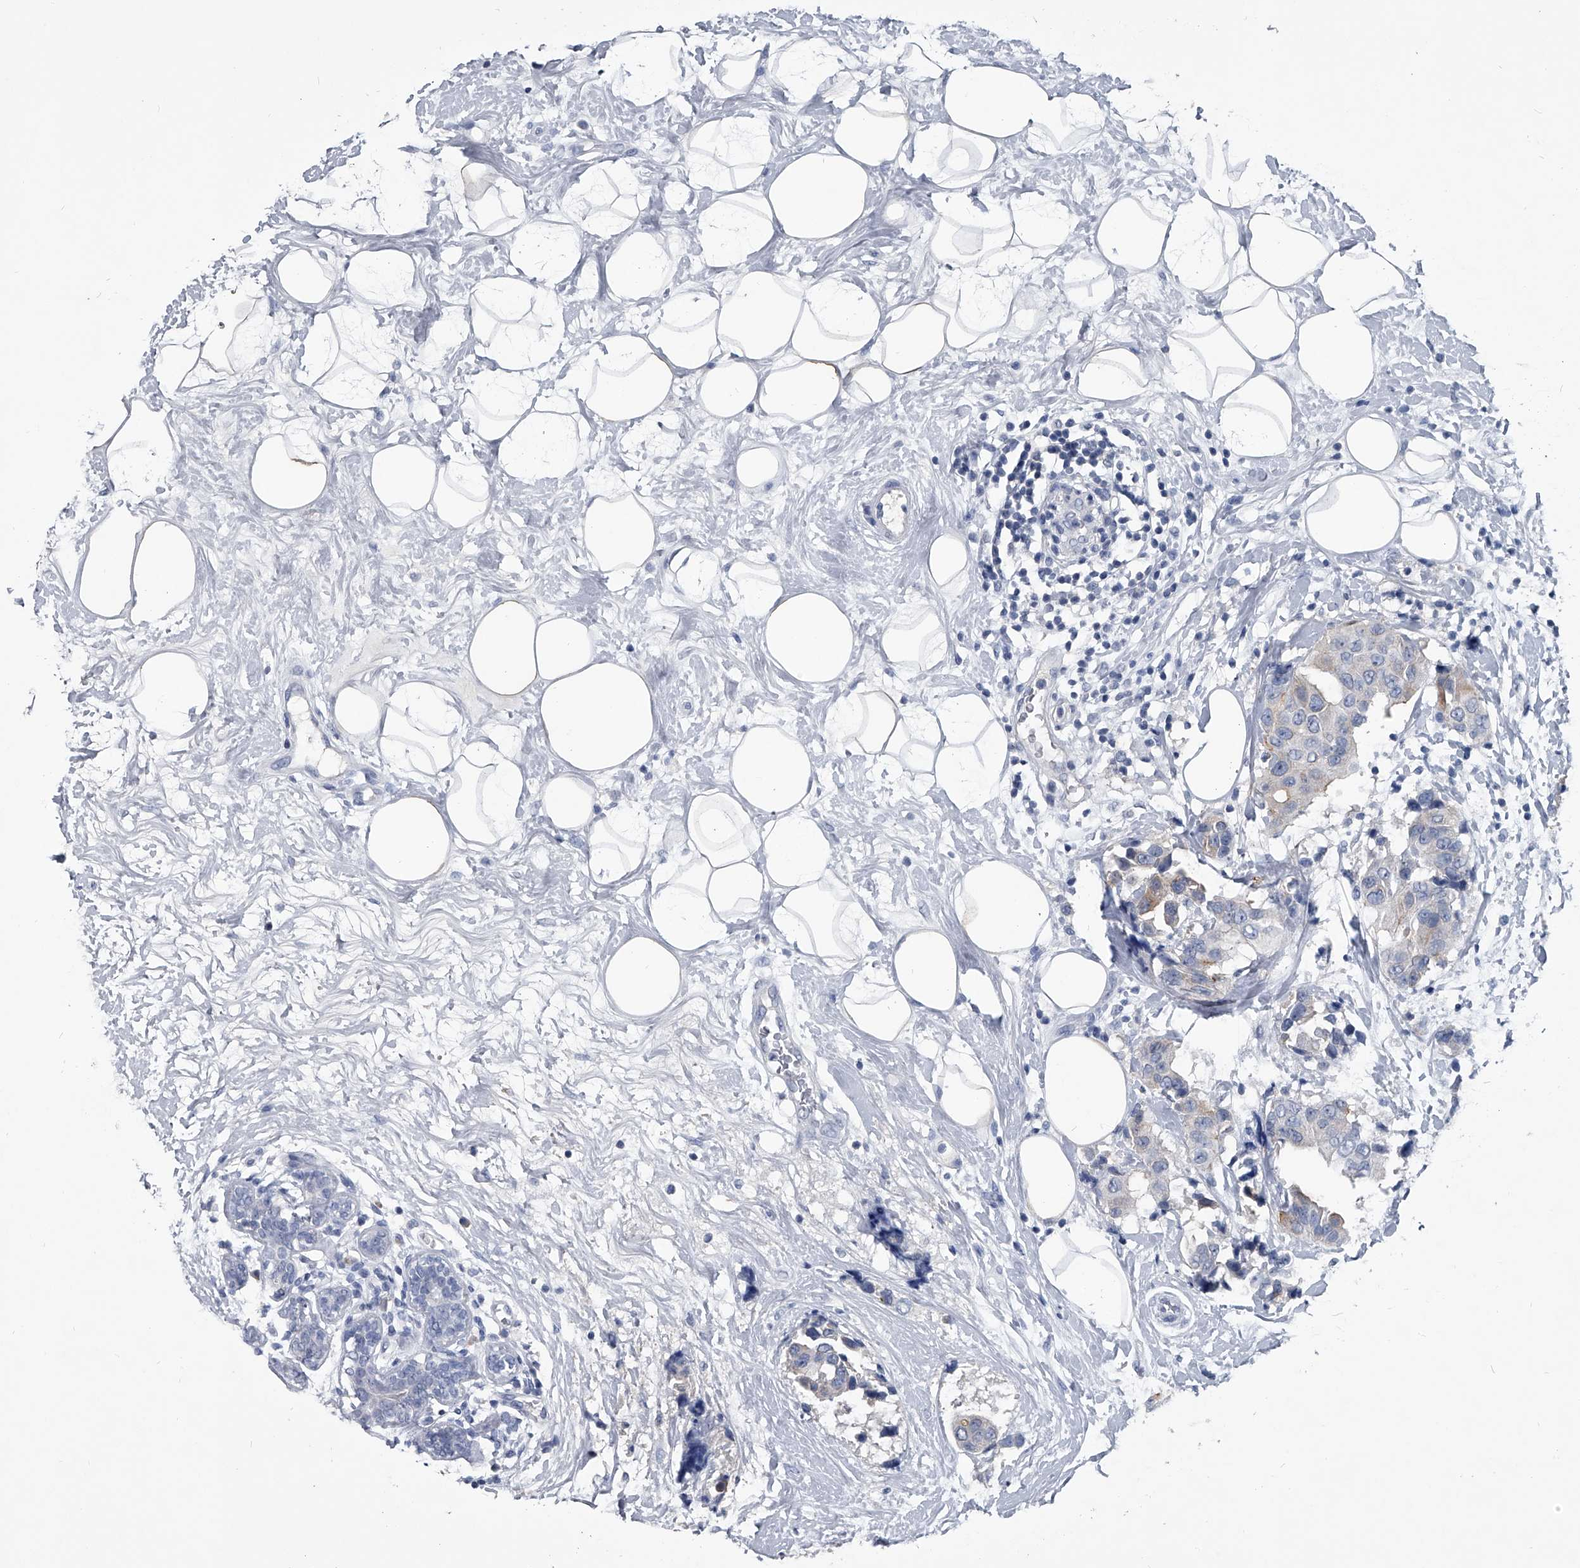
{"staining": {"intensity": "weak", "quantity": "<25%", "location": "cytoplasmic/membranous"}, "tissue": "breast cancer", "cell_type": "Tumor cells", "image_type": "cancer", "snomed": [{"axis": "morphology", "description": "Normal tissue, NOS"}, {"axis": "morphology", "description": "Duct carcinoma"}, {"axis": "topography", "description": "Breast"}], "caption": "This photomicrograph is of breast invasive ductal carcinoma stained with immunohistochemistry to label a protein in brown with the nuclei are counter-stained blue. There is no expression in tumor cells.", "gene": "BCAS1", "patient": {"sex": "female", "age": 39}}